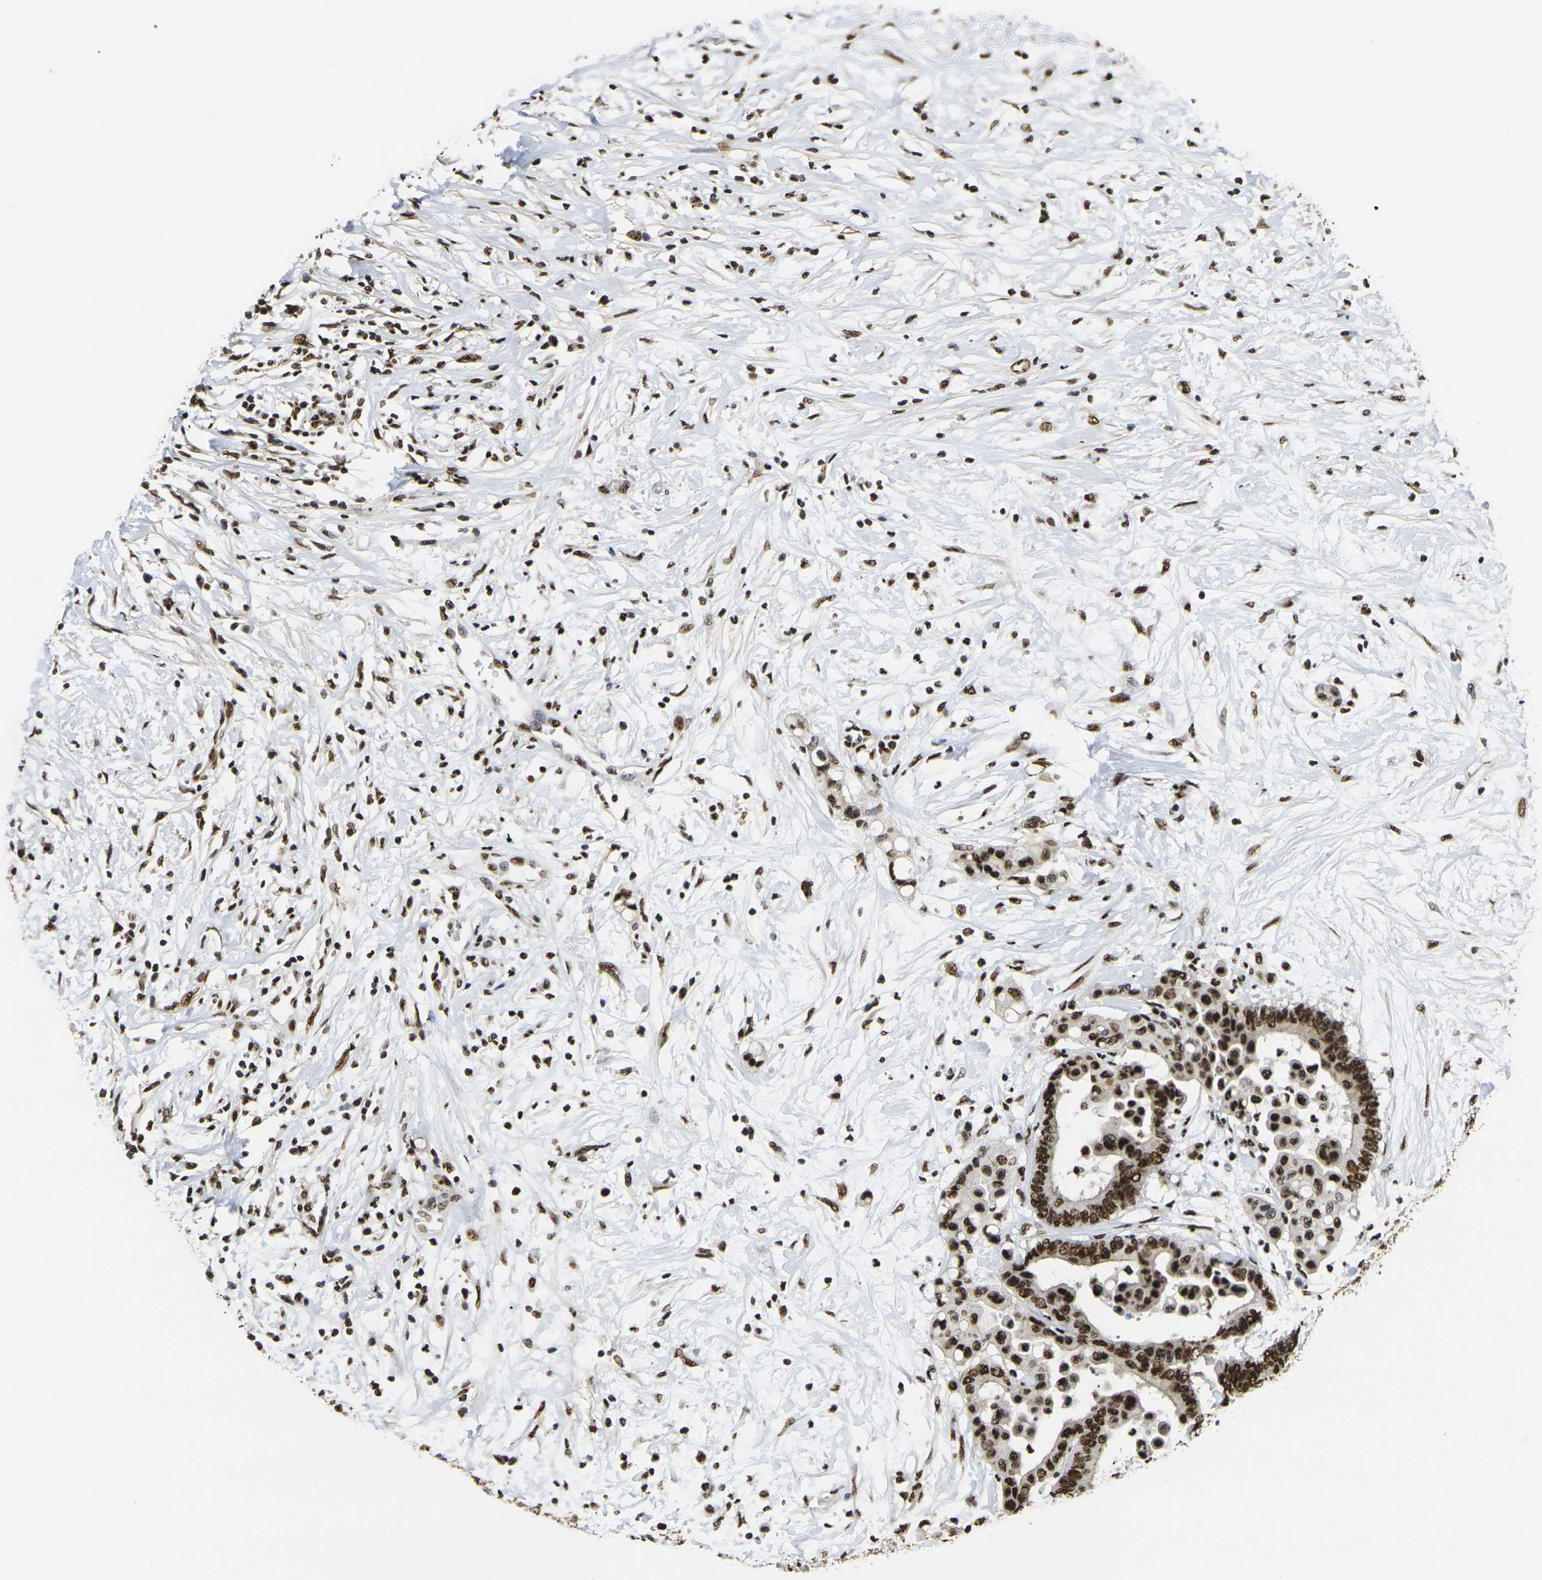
{"staining": {"intensity": "strong", "quantity": ">75%", "location": "nuclear"}, "tissue": "colorectal cancer", "cell_type": "Tumor cells", "image_type": "cancer", "snomed": [{"axis": "morphology", "description": "Normal tissue, NOS"}, {"axis": "morphology", "description": "Adenocarcinoma, NOS"}, {"axis": "topography", "description": "Colon"}], "caption": "IHC image of neoplastic tissue: human colorectal adenocarcinoma stained using immunohistochemistry demonstrates high levels of strong protein expression localized specifically in the nuclear of tumor cells, appearing as a nuclear brown color.", "gene": "SMARCC1", "patient": {"sex": "male", "age": 82}}